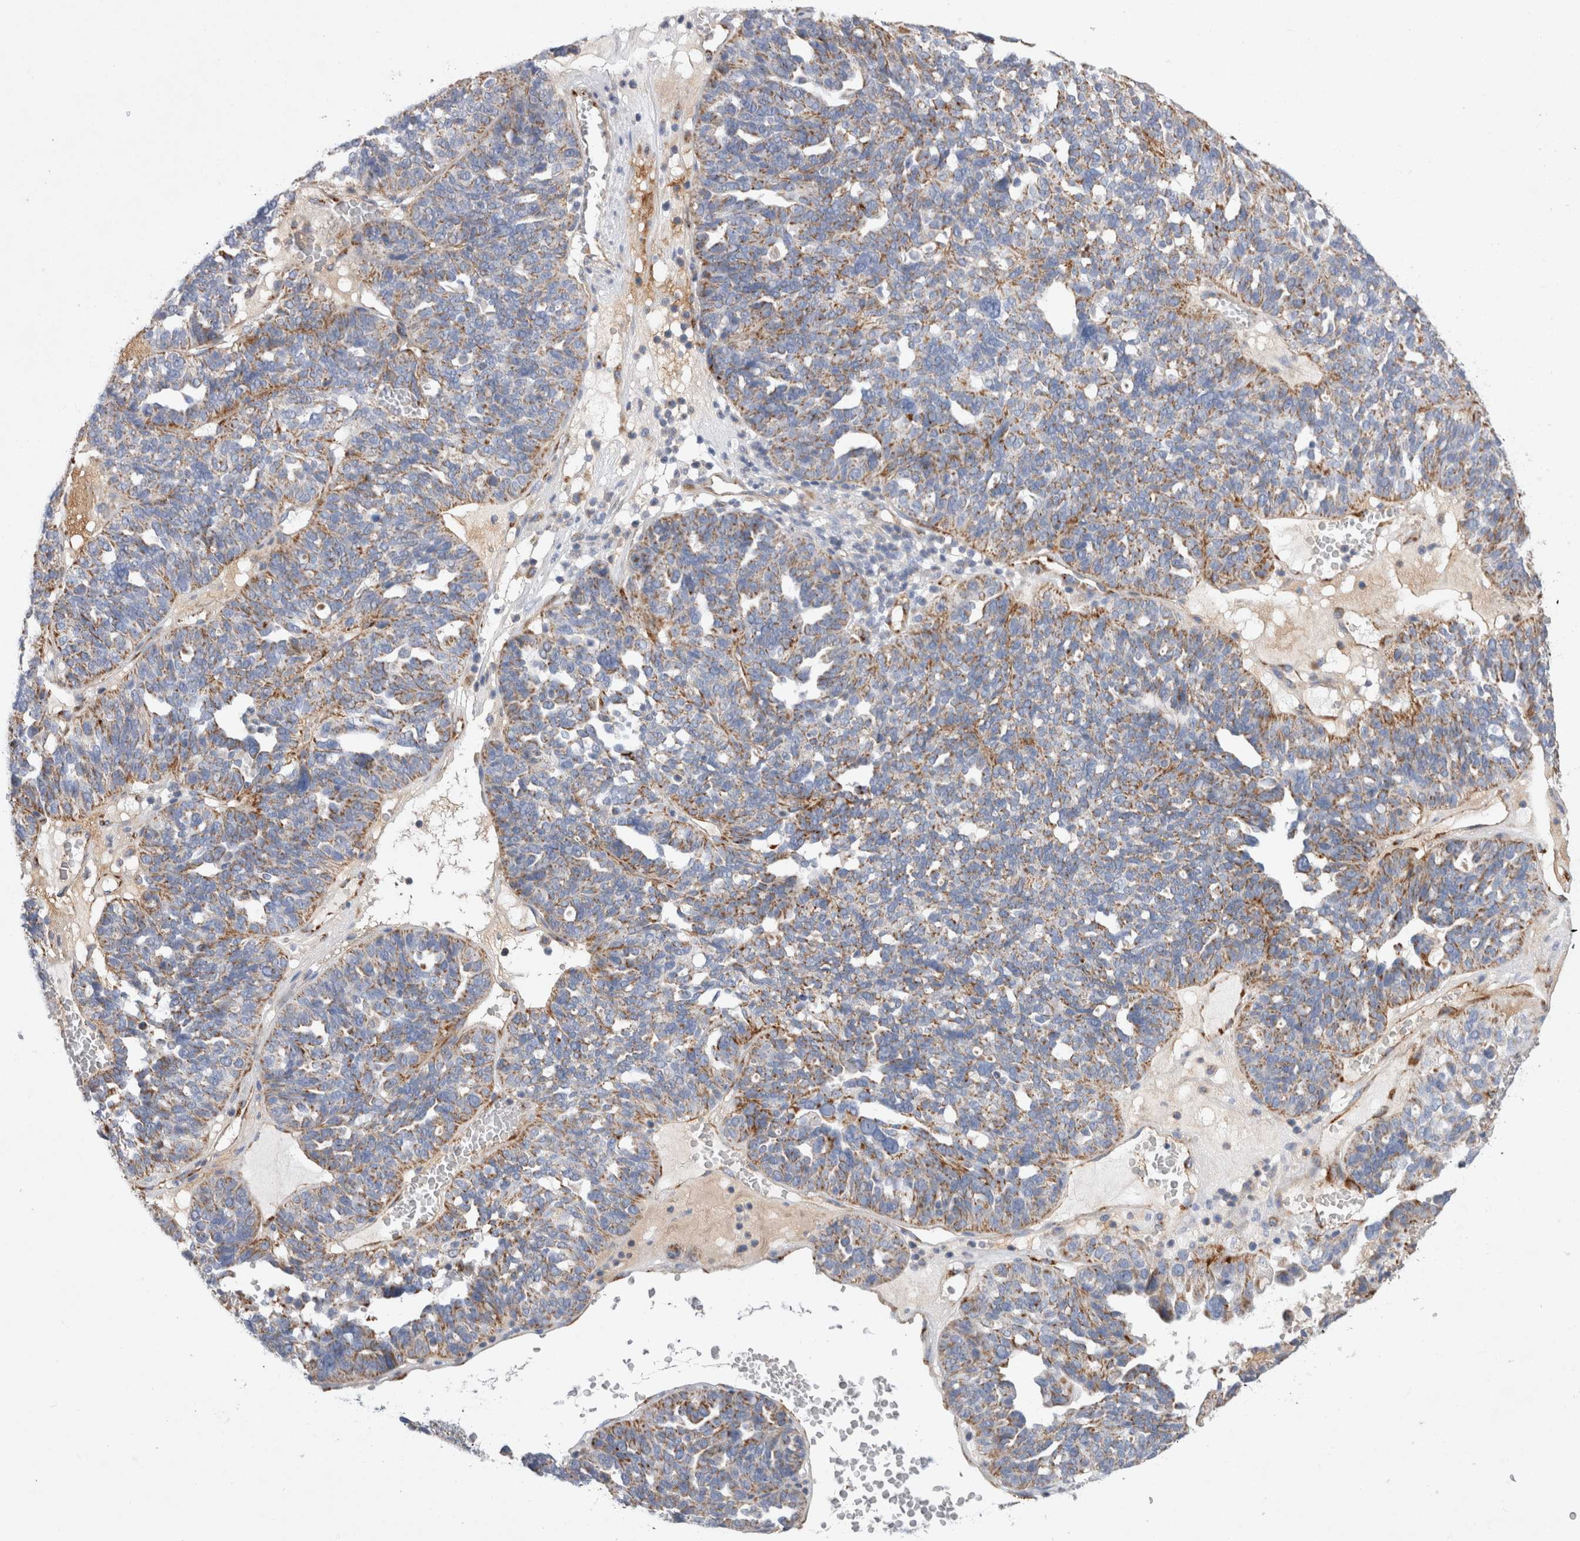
{"staining": {"intensity": "moderate", "quantity": "25%-75%", "location": "cytoplasmic/membranous"}, "tissue": "ovarian cancer", "cell_type": "Tumor cells", "image_type": "cancer", "snomed": [{"axis": "morphology", "description": "Cystadenocarcinoma, serous, NOS"}, {"axis": "topography", "description": "Ovary"}], "caption": "DAB (3,3'-diaminobenzidine) immunohistochemical staining of ovarian serous cystadenocarcinoma reveals moderate cytoplasmic/membranous protein positivity in about 25%-75% of tumor cells.", "gene": "IARS2", "patient": {"sex": "female", "age": 59}}